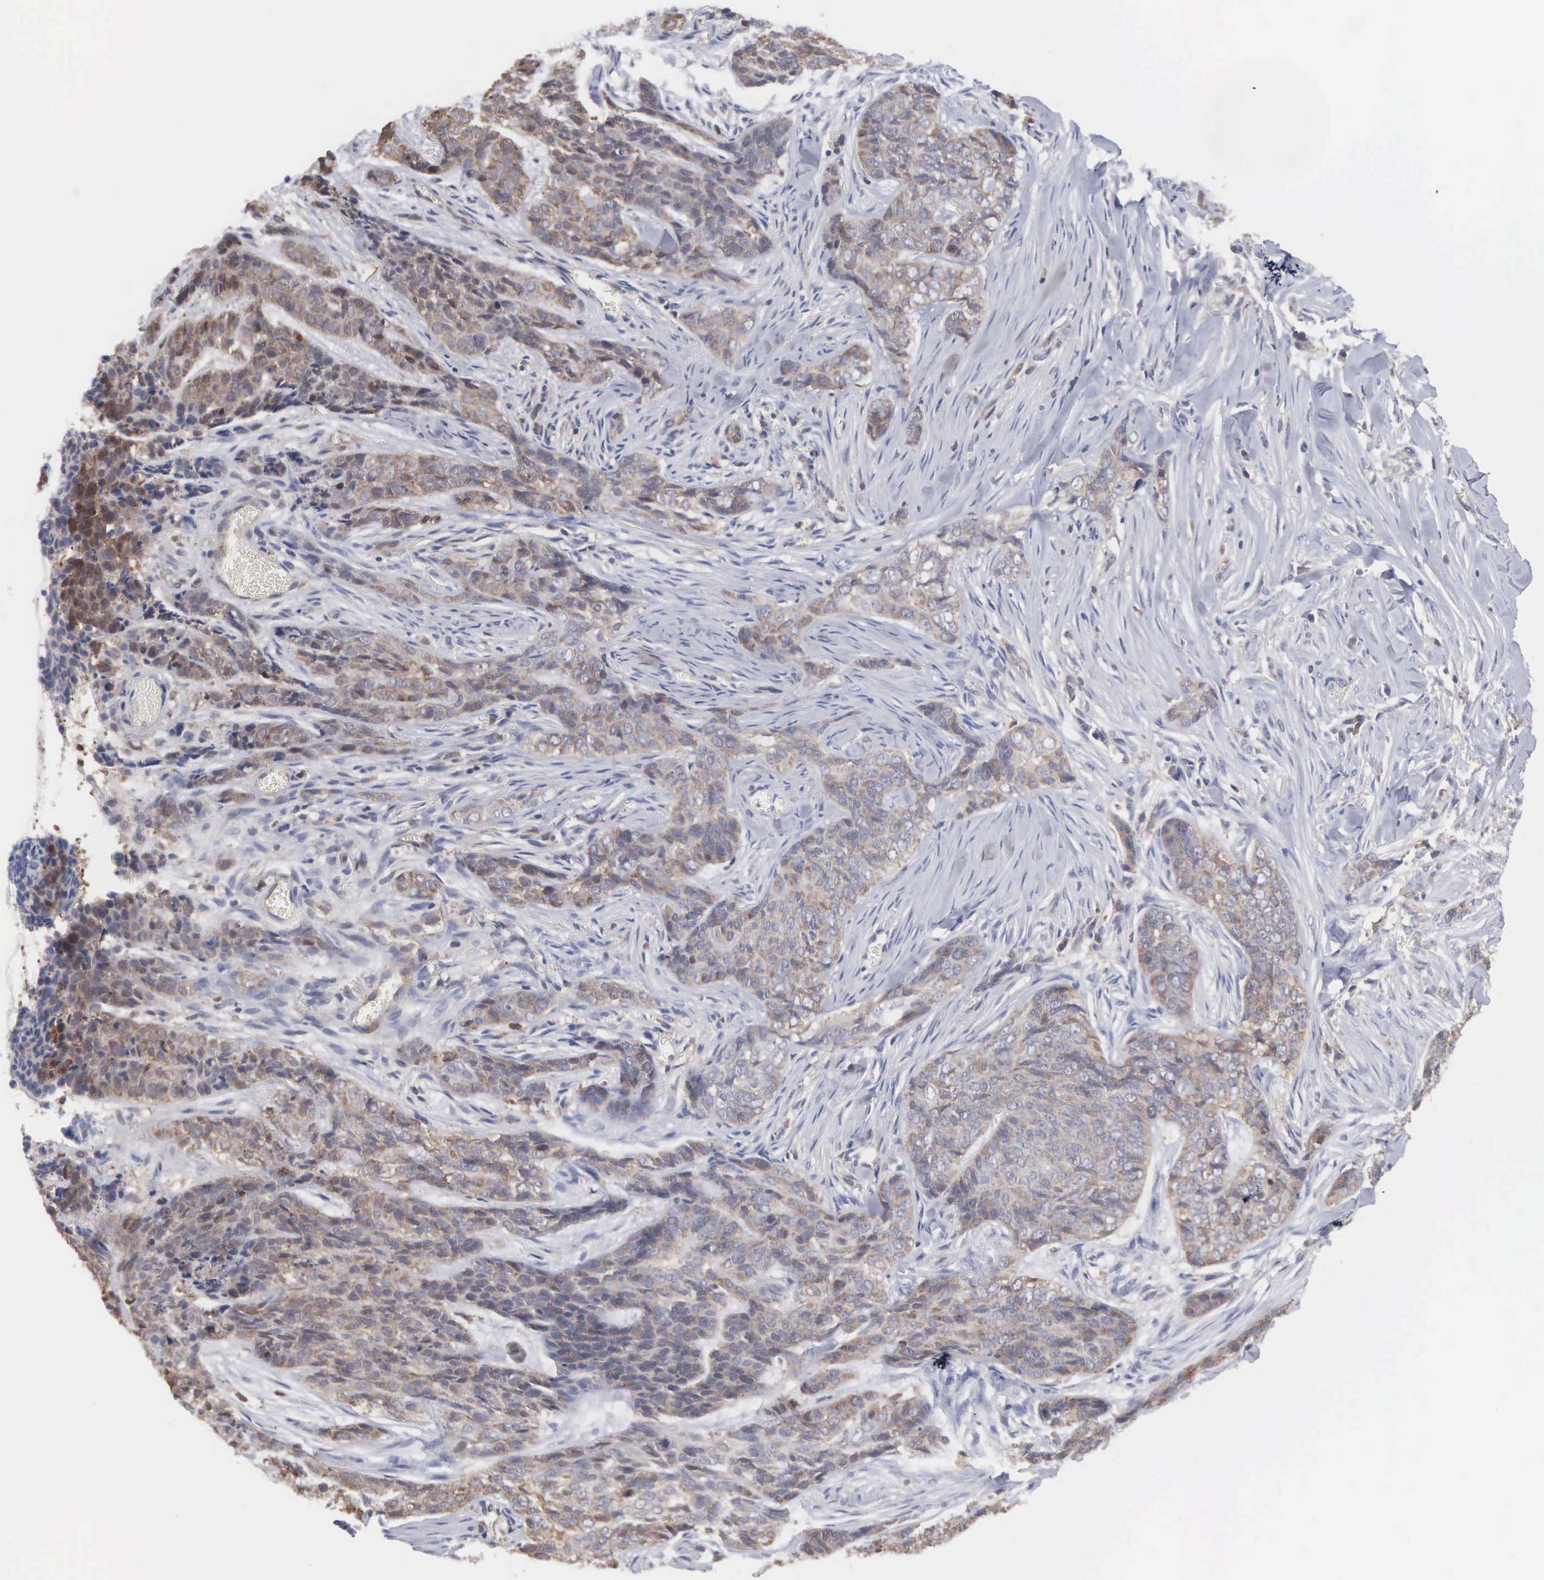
{"staining": {"intensity": "weak", "quantity": "25%-75%", "location": "cytoplasmic/membranous"}, "tissue": "skin cancer", "cell_type": "Tumor cells", "image_type": "cancer", "snomed": [{"axis": "morphology", "description": "Normal tissue, NOS"}, {"axis": "morphology", "description": "Basal cell carcinoma"}, {"axis": "topography", "description": "Skin"}], "caption": "Immunohistochemistry (DAB) staining of human skin basal cell carcinoma shows weak cytoplasmic/membranous protein staining in about 25%-75% of tumor cells.", "gene": "MTHFD1", "patient": {"sex": "female", "age": 65}}